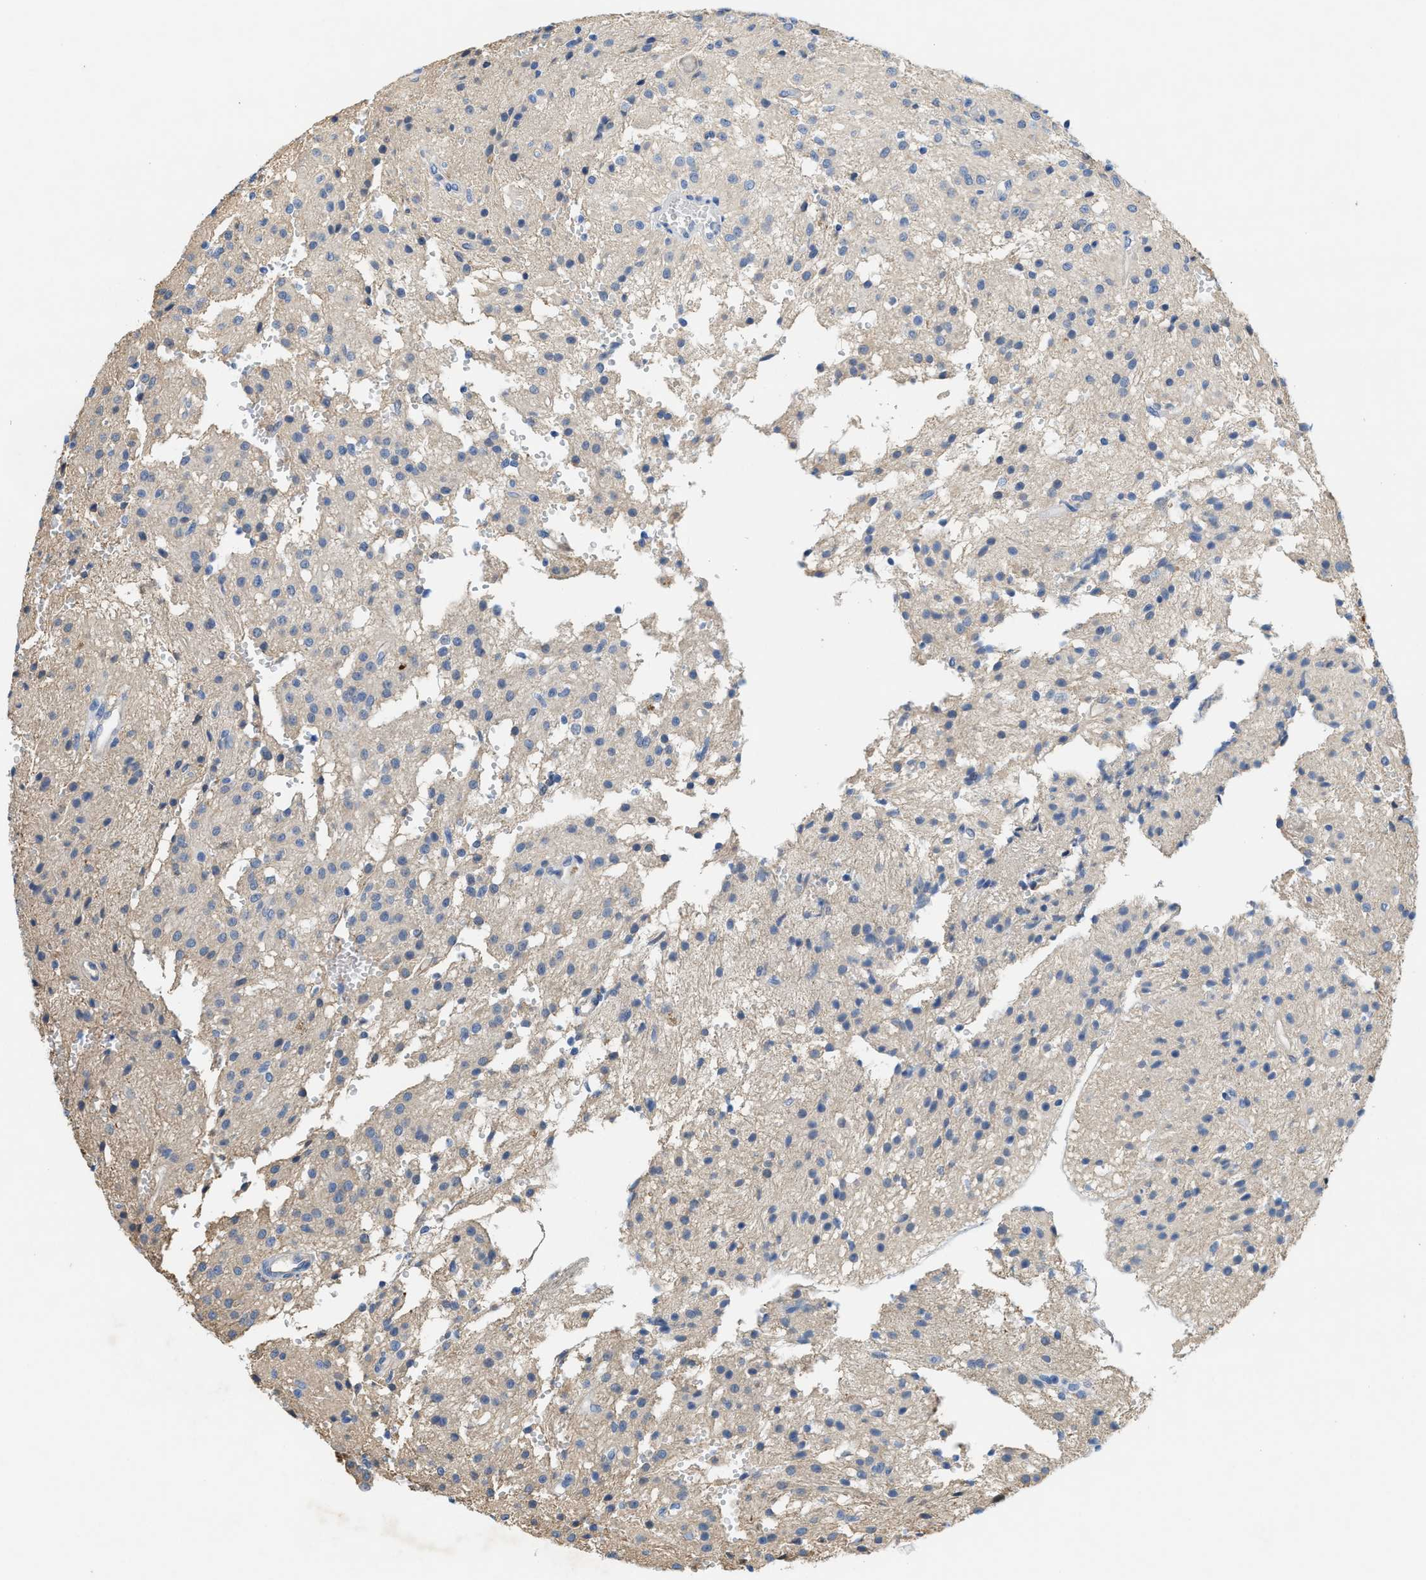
{"staining": {"intensity": "negative", "quantity": "none", "location": "none"}, "tissue": "glioma", "cell_type": "Tumor cells", "image_type": "cancer", "snomed": [{"axis": "morphology", "description": "Glioma, malignant, High grade"}, {"axis": "topography", "description": "Brain"}], "caption": "There is no significant positivity in tumor cells of malignant glioma (high-grade).", "gene": "CPA2", "patient": {"sex": "female", "age": 59}}